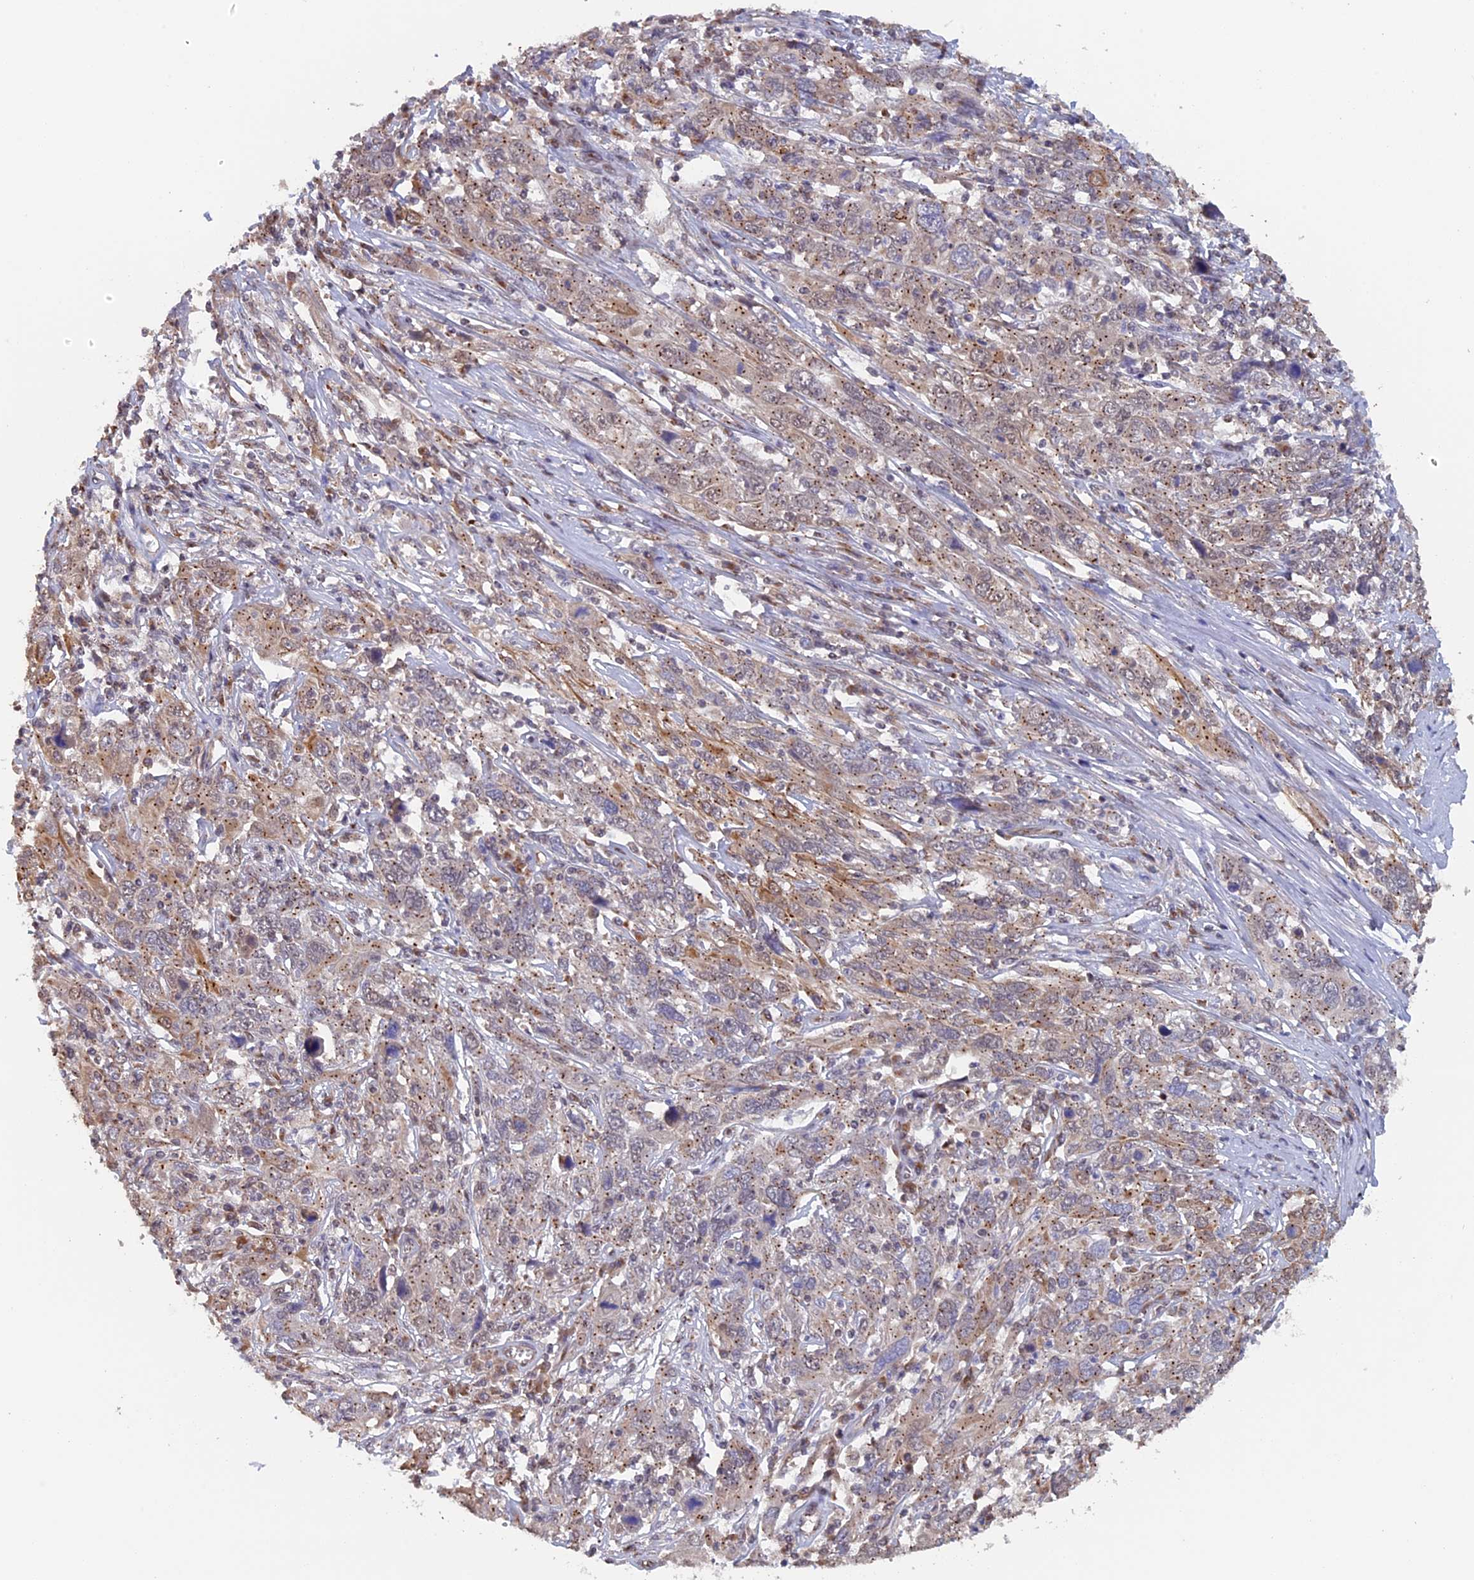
{"staining": {"intensity": "moderate", "quantity": "<25%", "location": "cytoplasmic/membranous"}, "tissue": "cervical cancer", "cell_type": "Tumor cells", "image_type": "cancer", "snomed": [{"axis": "morphology", "description": "Squamous cell carcinoma, NOS"}, {"axis": "topography", "description": "Cervix"}], "caption": "A high-resolution histopathology image shows immunohistochemistry staining of cervical cancer, which shows moderate cytoplasmic/membranous expression in about <25% of tumor cells.", "gene": "PIGQ", "patient": {"sex": "female", "age": 46}}